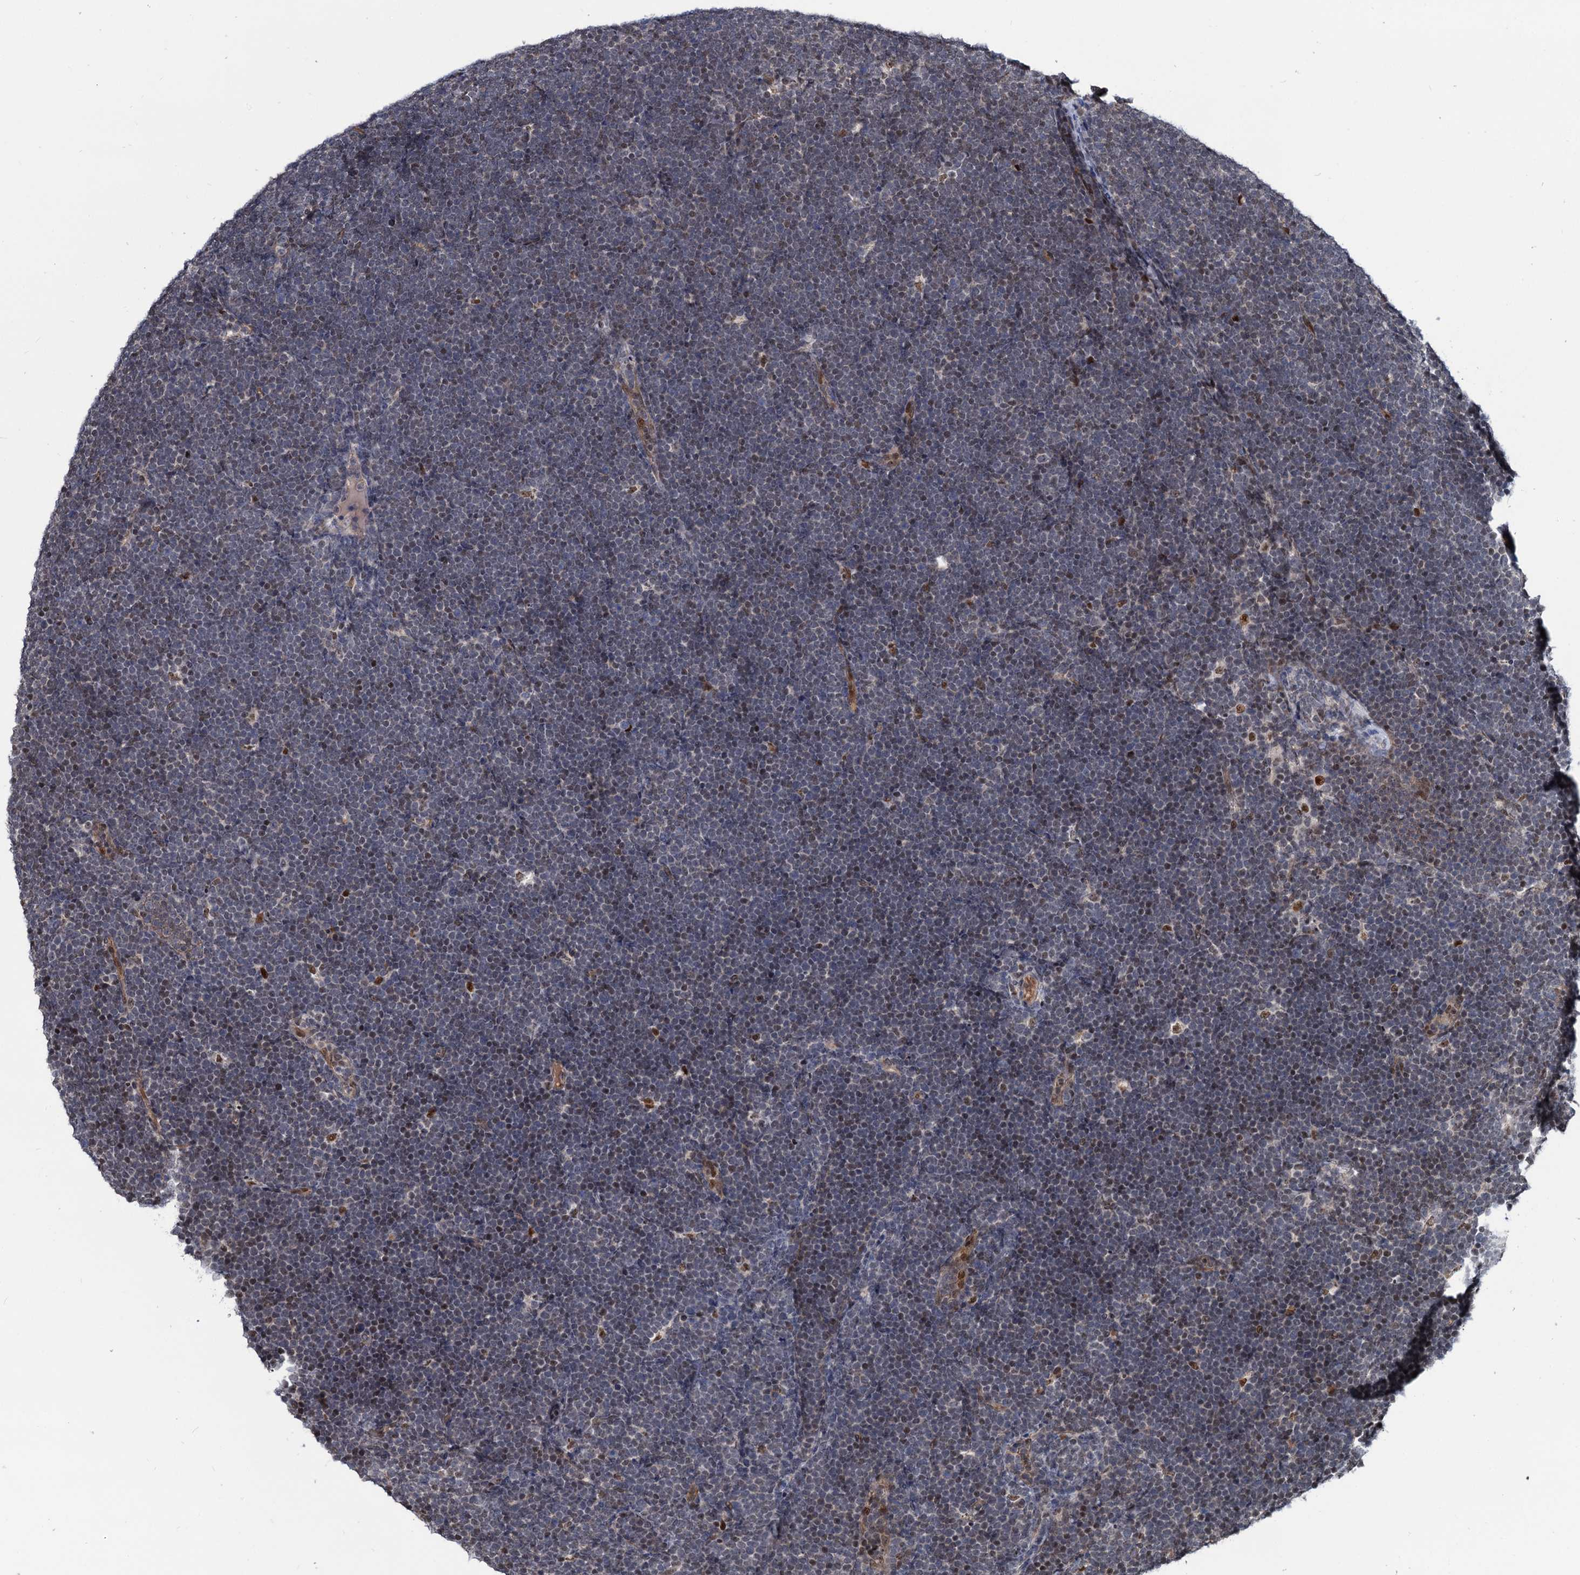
{"staining": {"intensity": "moderate", "quantity": "<25%", "location": "nuclear"}, "tissue": "lymphoma", "cell_type": "Tumor cells", "image_type": "cancer", "snomed": [{"axis": "morphology", "description": "Malignant lymphoma, non-Hodgkin's type, High grade"}, {"axis": "topography", "description": "Lymph node"}], "caption": "Moderate nuclear expression is present in approximately <25% of tumor cells in high-grade malignant lymphoma, non-Hodgkin's type. Ihc stains the protein in brown and the nuclei are stained blue.", "gene": "UBLCP1", "patient": {"sex": "male", "age": 13}}